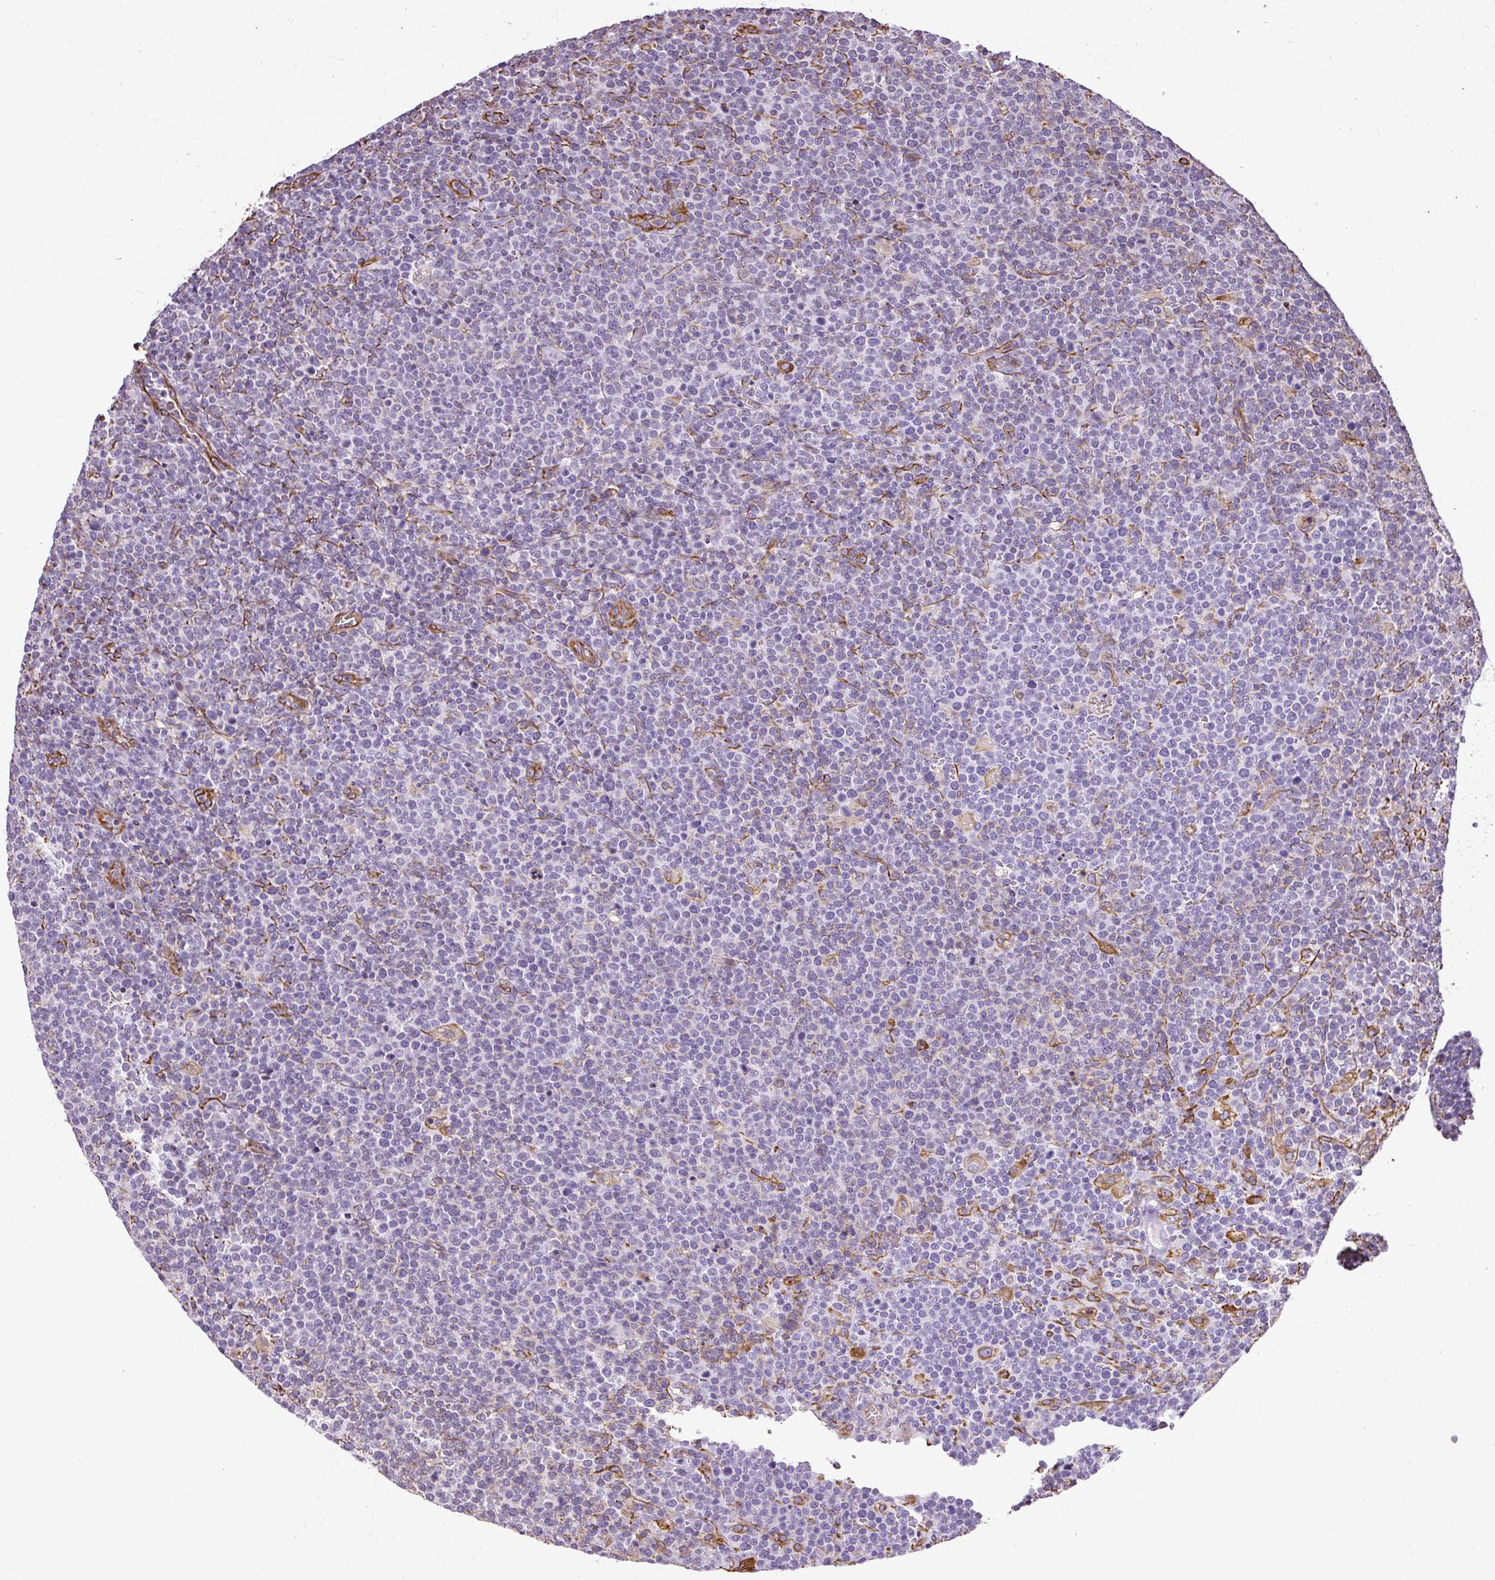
{"staining": {"intensity": "negative", "quantity": "none", "location": "none"}, "tissue": "lymphoma", "cell_type": "Tumor cells", "image_type": "cancer", "snomed": [{"axis": "morphology", "description": "Malignant lymphoma, non-Hodgkin's type, High grade"}, {"axis": "topography", "description": "Lymph node"}], "caption": "Tumor cells show no significant staining in lymphoma. (Stains: DAB (3,3'-diaminobenzidine) immunohistochemistry with hematoxylin counter stain, Microscopy: brightfield microscopy at high magnification).", "gene": "PLS1", "patient": {"sex": "male", "age": 61}}